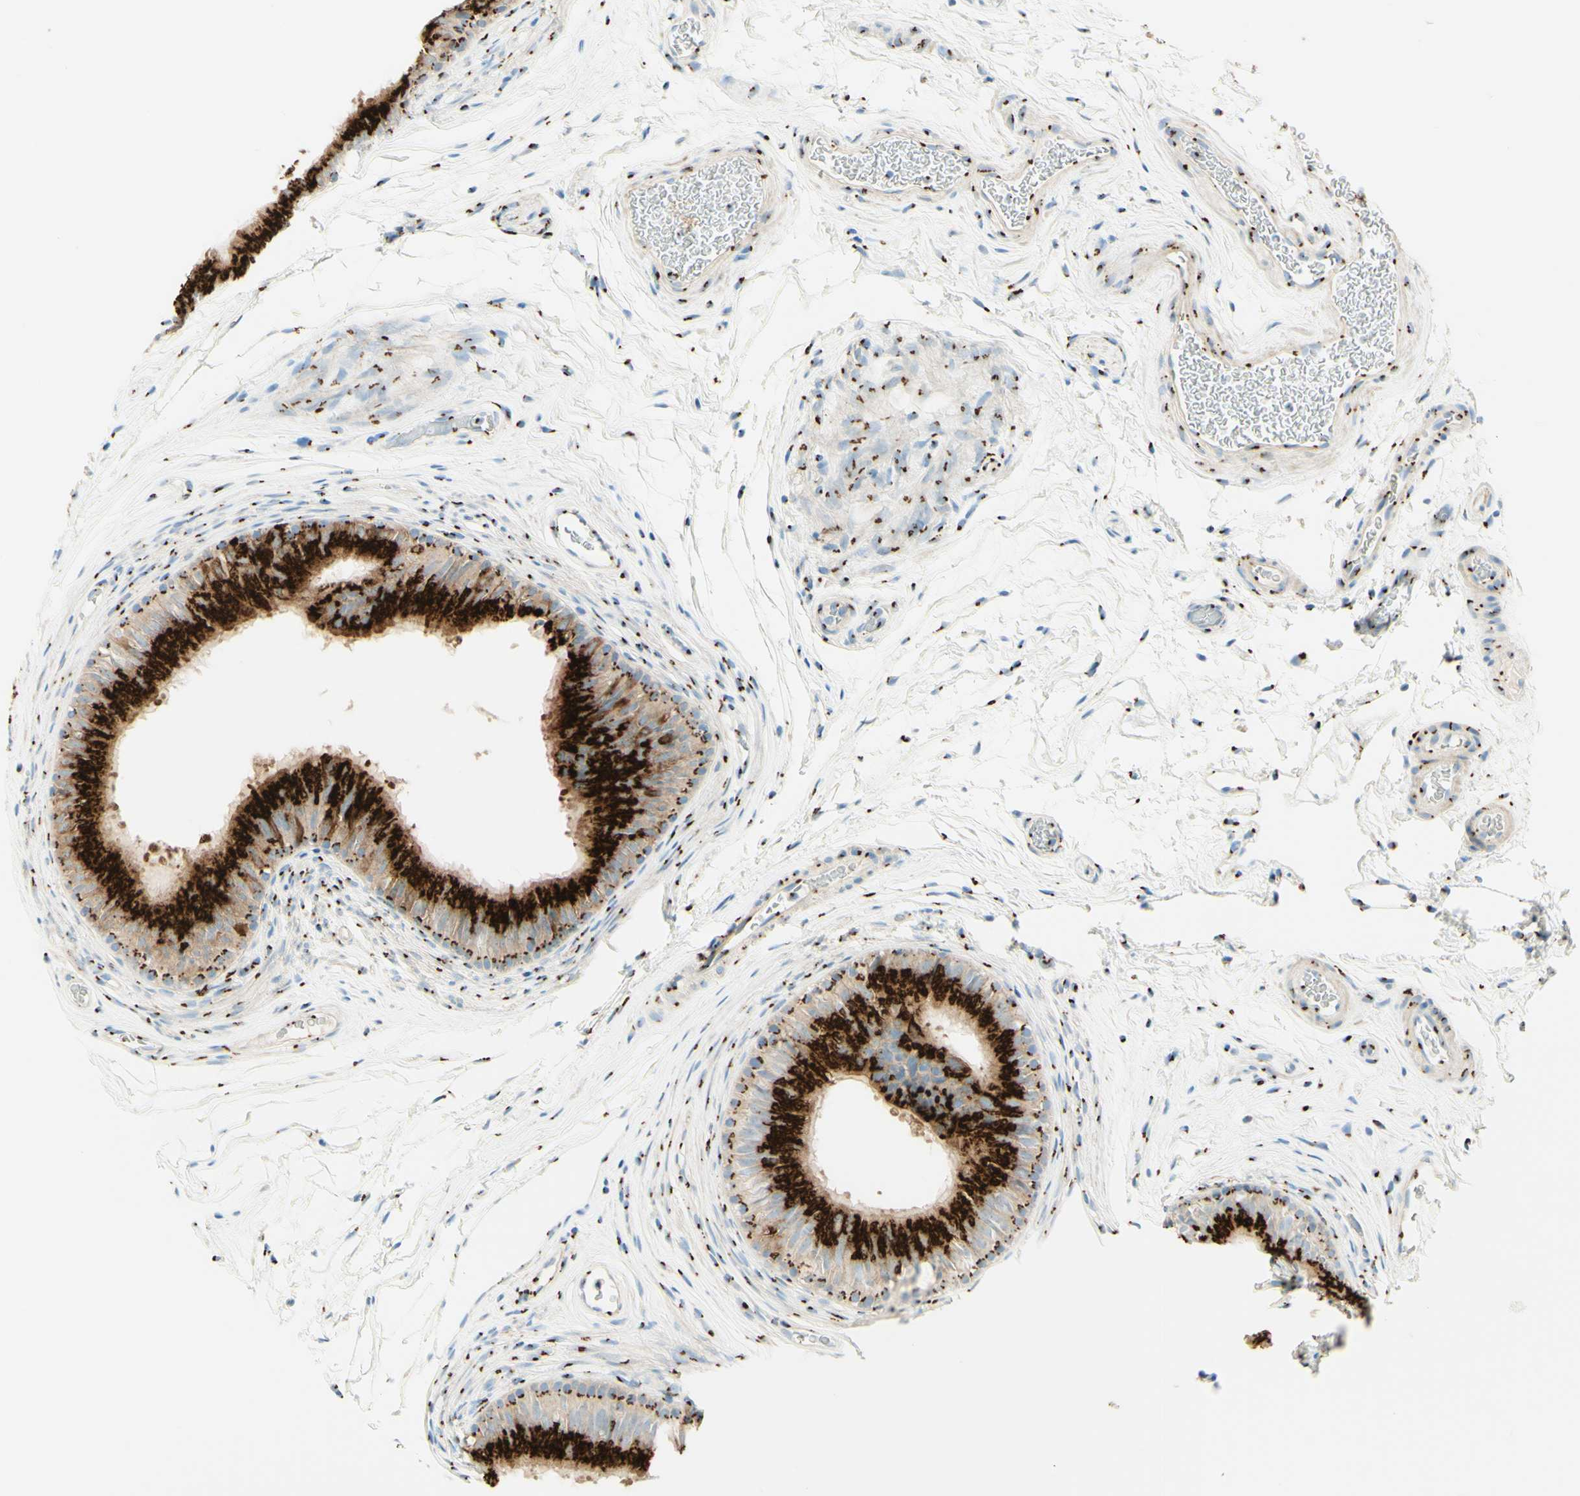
{"staining": {"intensity": "strong", "quantity": ">75%", "location": "cytoplasmic/membranous"}, "tissue": "epididymis", "cell_type": "Glandular cells", "image_type": "normal", "snomed": [{"axis": "morphology", "description": "Normal tissue, NOS"}, {"axis": "topography", "description": "Epididymis"}], "caption": "DAB immunohistochemical staining of normal human epididymis demonstrates strong cytoplasmic/membranous protein expression in about >75% of glandular cells.", "gene": "GOLGB1", "patient": {"sex": "male", "age": 36}}